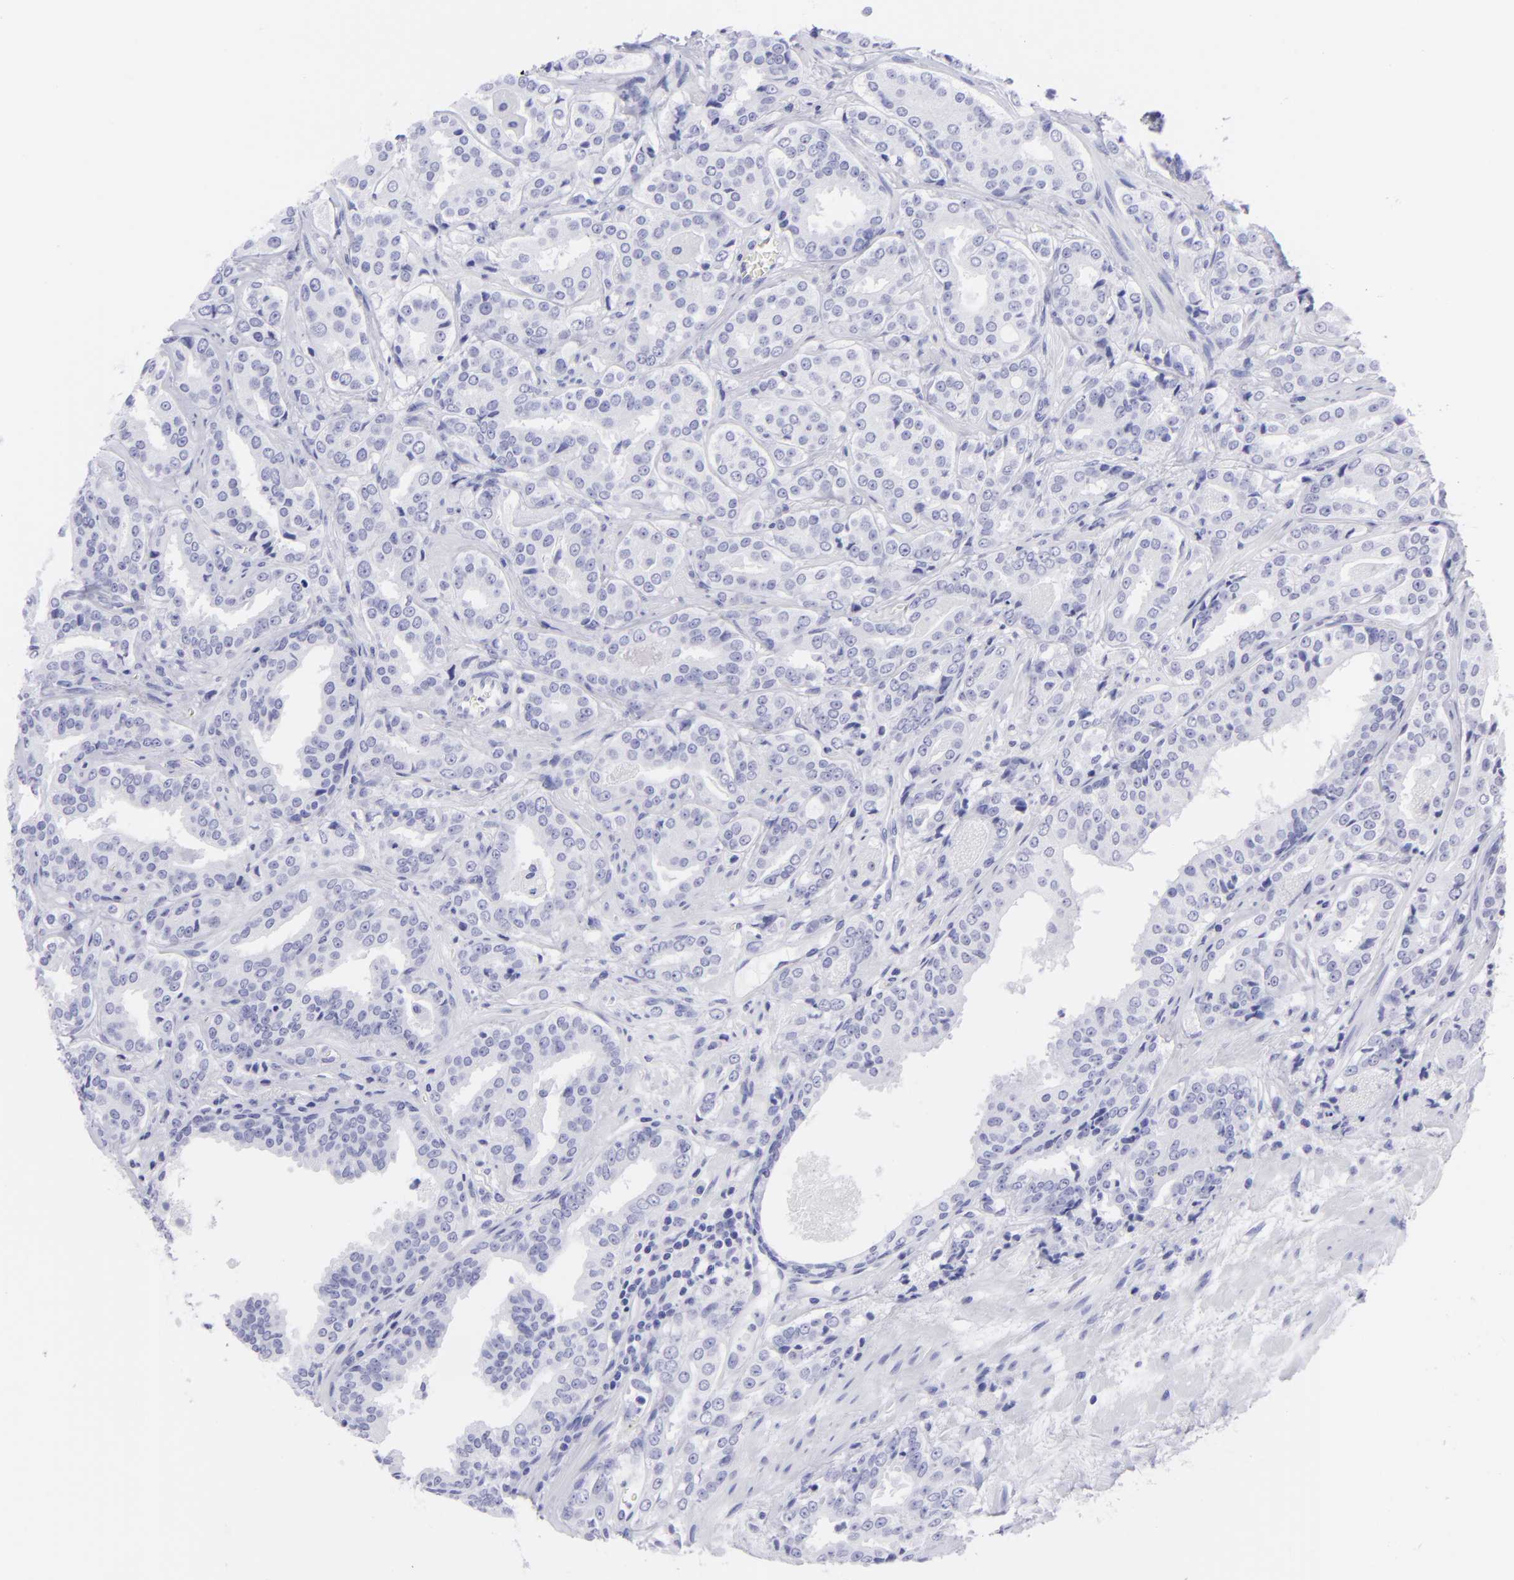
{"staining": {"intensity": "negative", "quantity": "none", "location": "none"}, "tissue": "prostate cancer", "cell_type": "Tumor cells", "image_type": "cancer", "snomed": [{"axis": "morphology", "description": "Adenocarcinoma, Medium grade"}, {"axis": "topography", "description": "Prostate"}], "caption": "High magnification brightfield microscopy of prostate cancer (medium-grade adenocarcinoma) stained with DAB (brown) and counterstained with hematoxylin (blue): tumor cells show no significant staining.", "gene": "SLC1A3", "patient": {"sex": "male", "age": 60}}